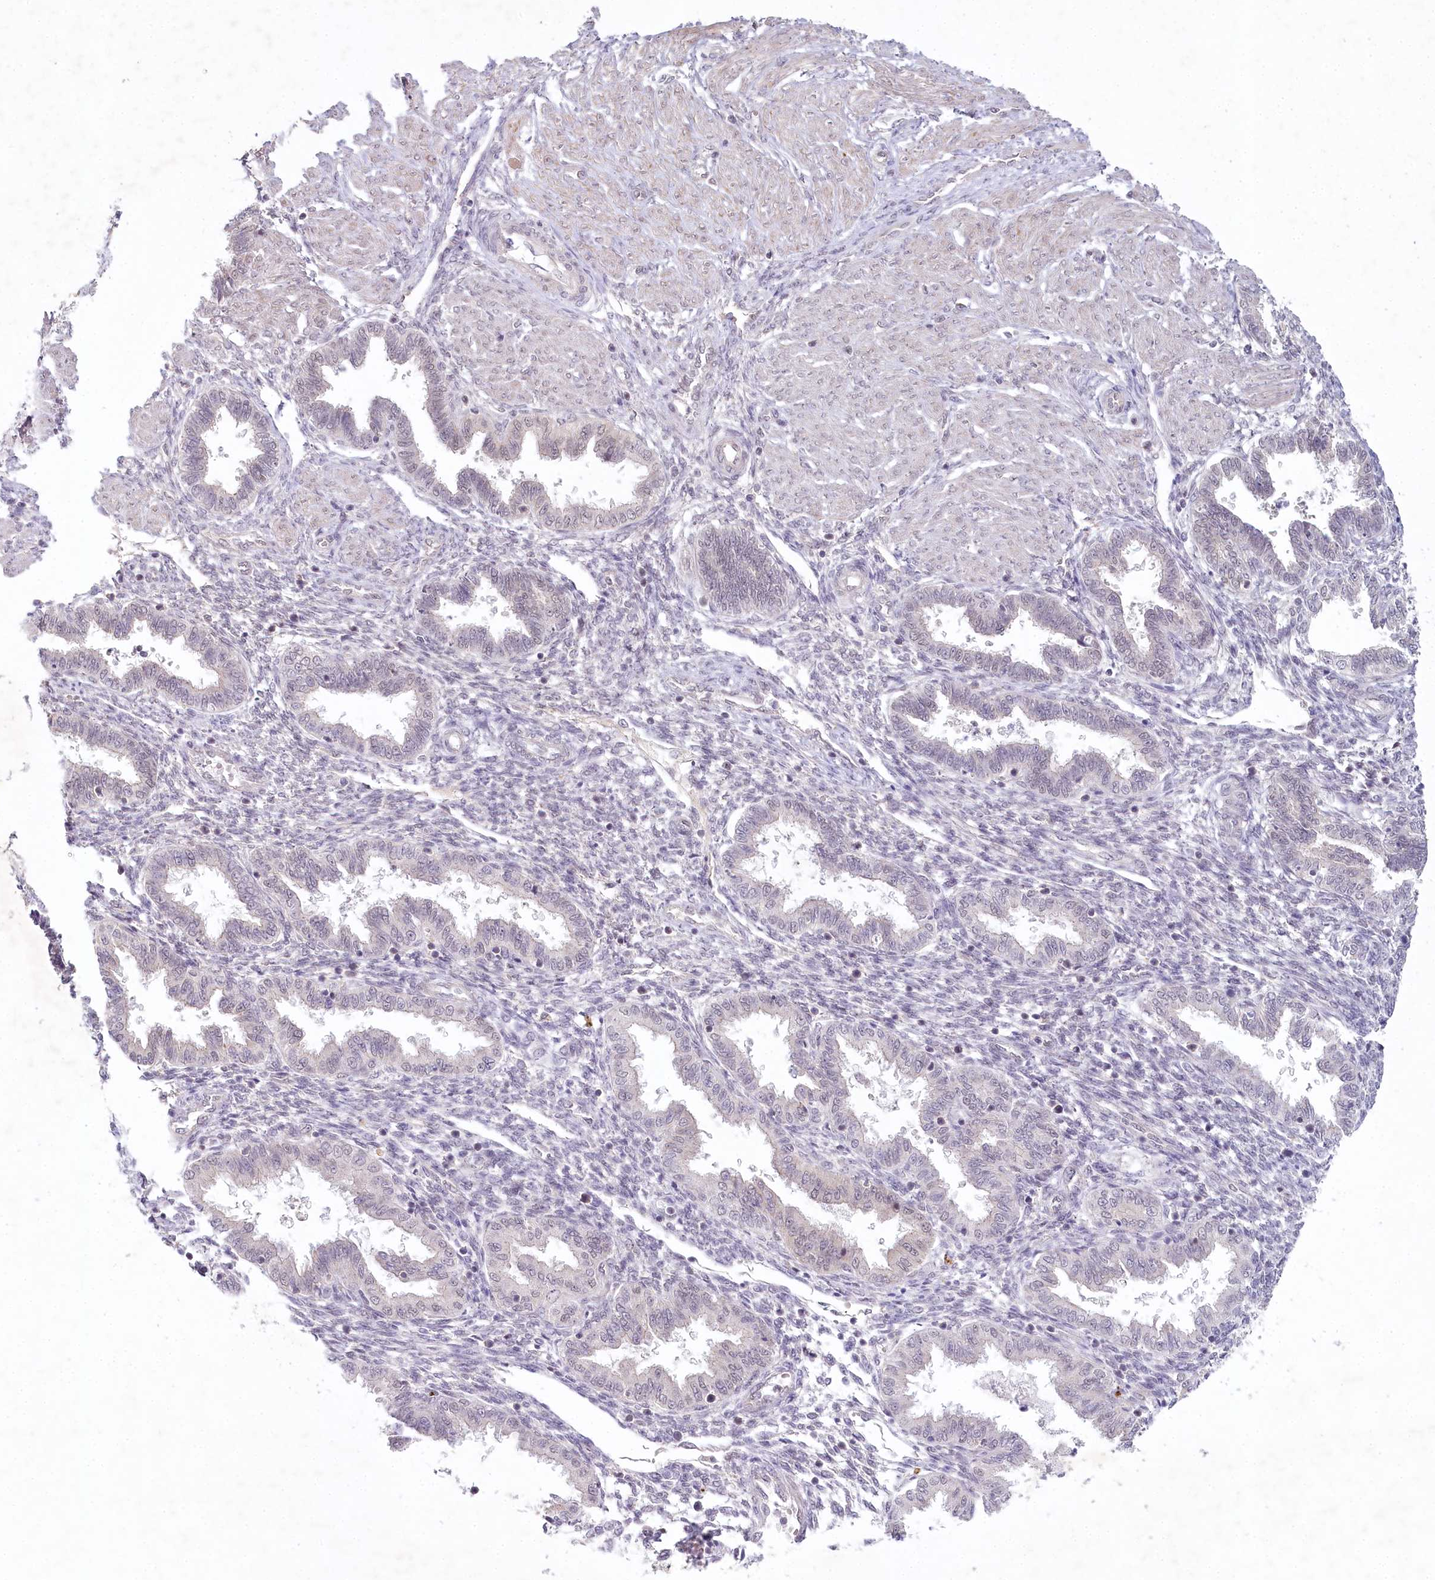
{"staining": {"intensity": "negative", "quantity": "none", "location": "none"}, "tissue": "endometrium", "cell_type": "Cells in endometrial stroma", "image_type": "normal", "snomed": [{"axis": "morphology", "description": "Normal tissue, NOS"}, {"axis": "topography", "description": "Endometrium"}], "caption": "Cells in endometrial stroma are negative for protein expression in normal human endometrium.", "gene": "AMTN", "patient": {"sex": "female", "age": 33}}